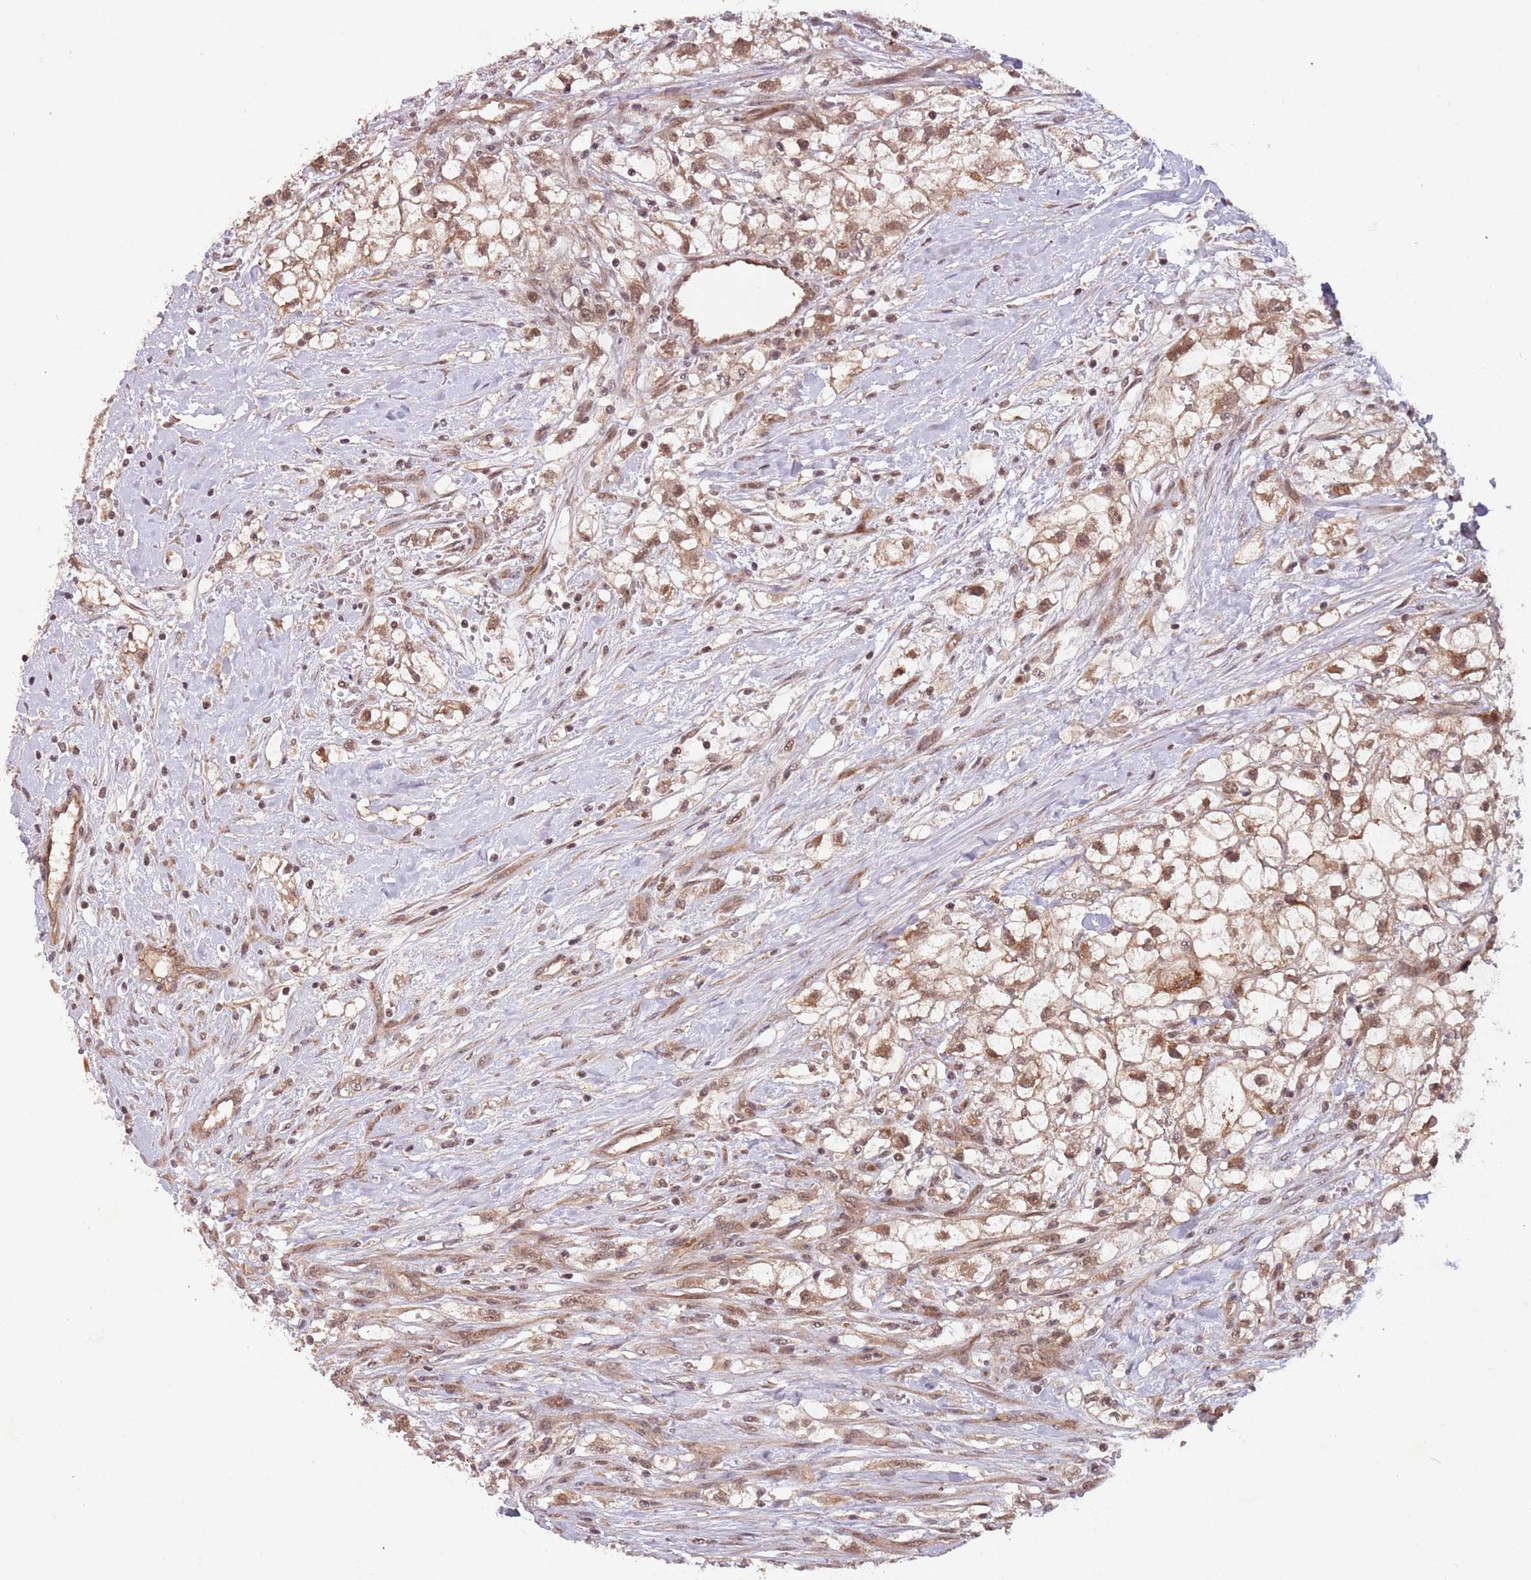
{"staining": {"intensity": "moderate", "quantity": ">75%", "location": "cytoplasmic/membranous,nuclear"}, "tissue": "renal cancer", "cell_type": "Tumor cells", "image_type": "cancer", "snomed": [{"axis": "morphology", "description": "Adenocarcinoma, NOS"}, {"axis": "topography", "description": "Kidney"}], "caption": "The photomicrograph exhibits immunohistochemical staining of renal cancer (adenocarcinoma). There is moderate cytoplasmic/membranous and nuclear positivity is seen in approximately >75% of tumor cells. (Brightfield microscopy of DAB IHC at high magnification).", "gene": "SUDS3", "patient": {"sex": "male", "age": 59}}